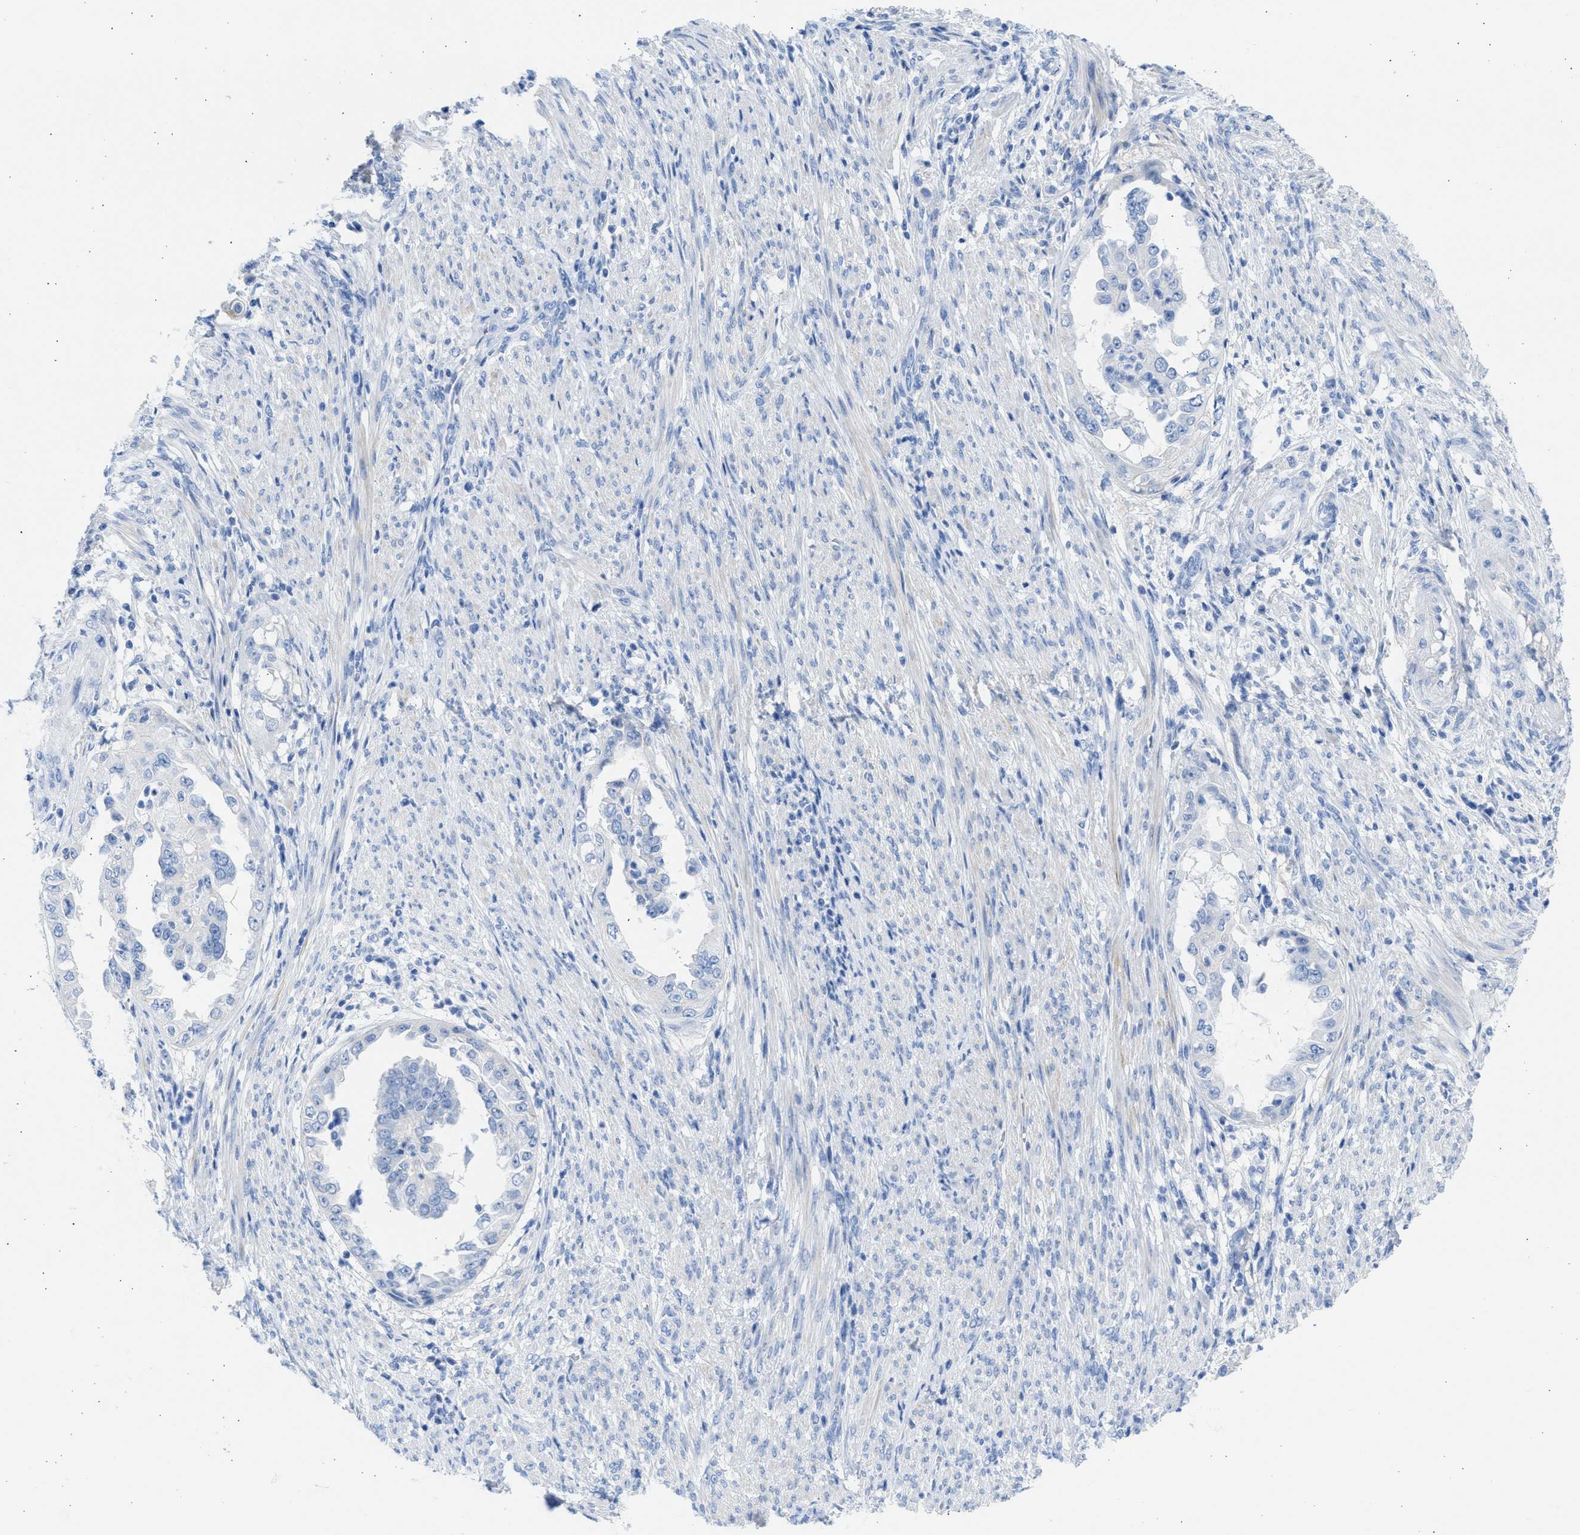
{"staining": {"intensity": "negative", "quantity": "none", "location": "none"}, "tissue": "endometrial cancer", "cell_type": "Tumor cells", "image_type": "cancer", "snomed": [{"axis": "morphology", "description": "Adenocarcinoma, NOS"}, {"axis": "topography", "description": "Endometrium"}], "caption": "Micrograph shows no significant protein positivity in tumor cells of endometrial cancer.", "gene": "SPATA3", "patient": {"sex": "female", "age": 85}}